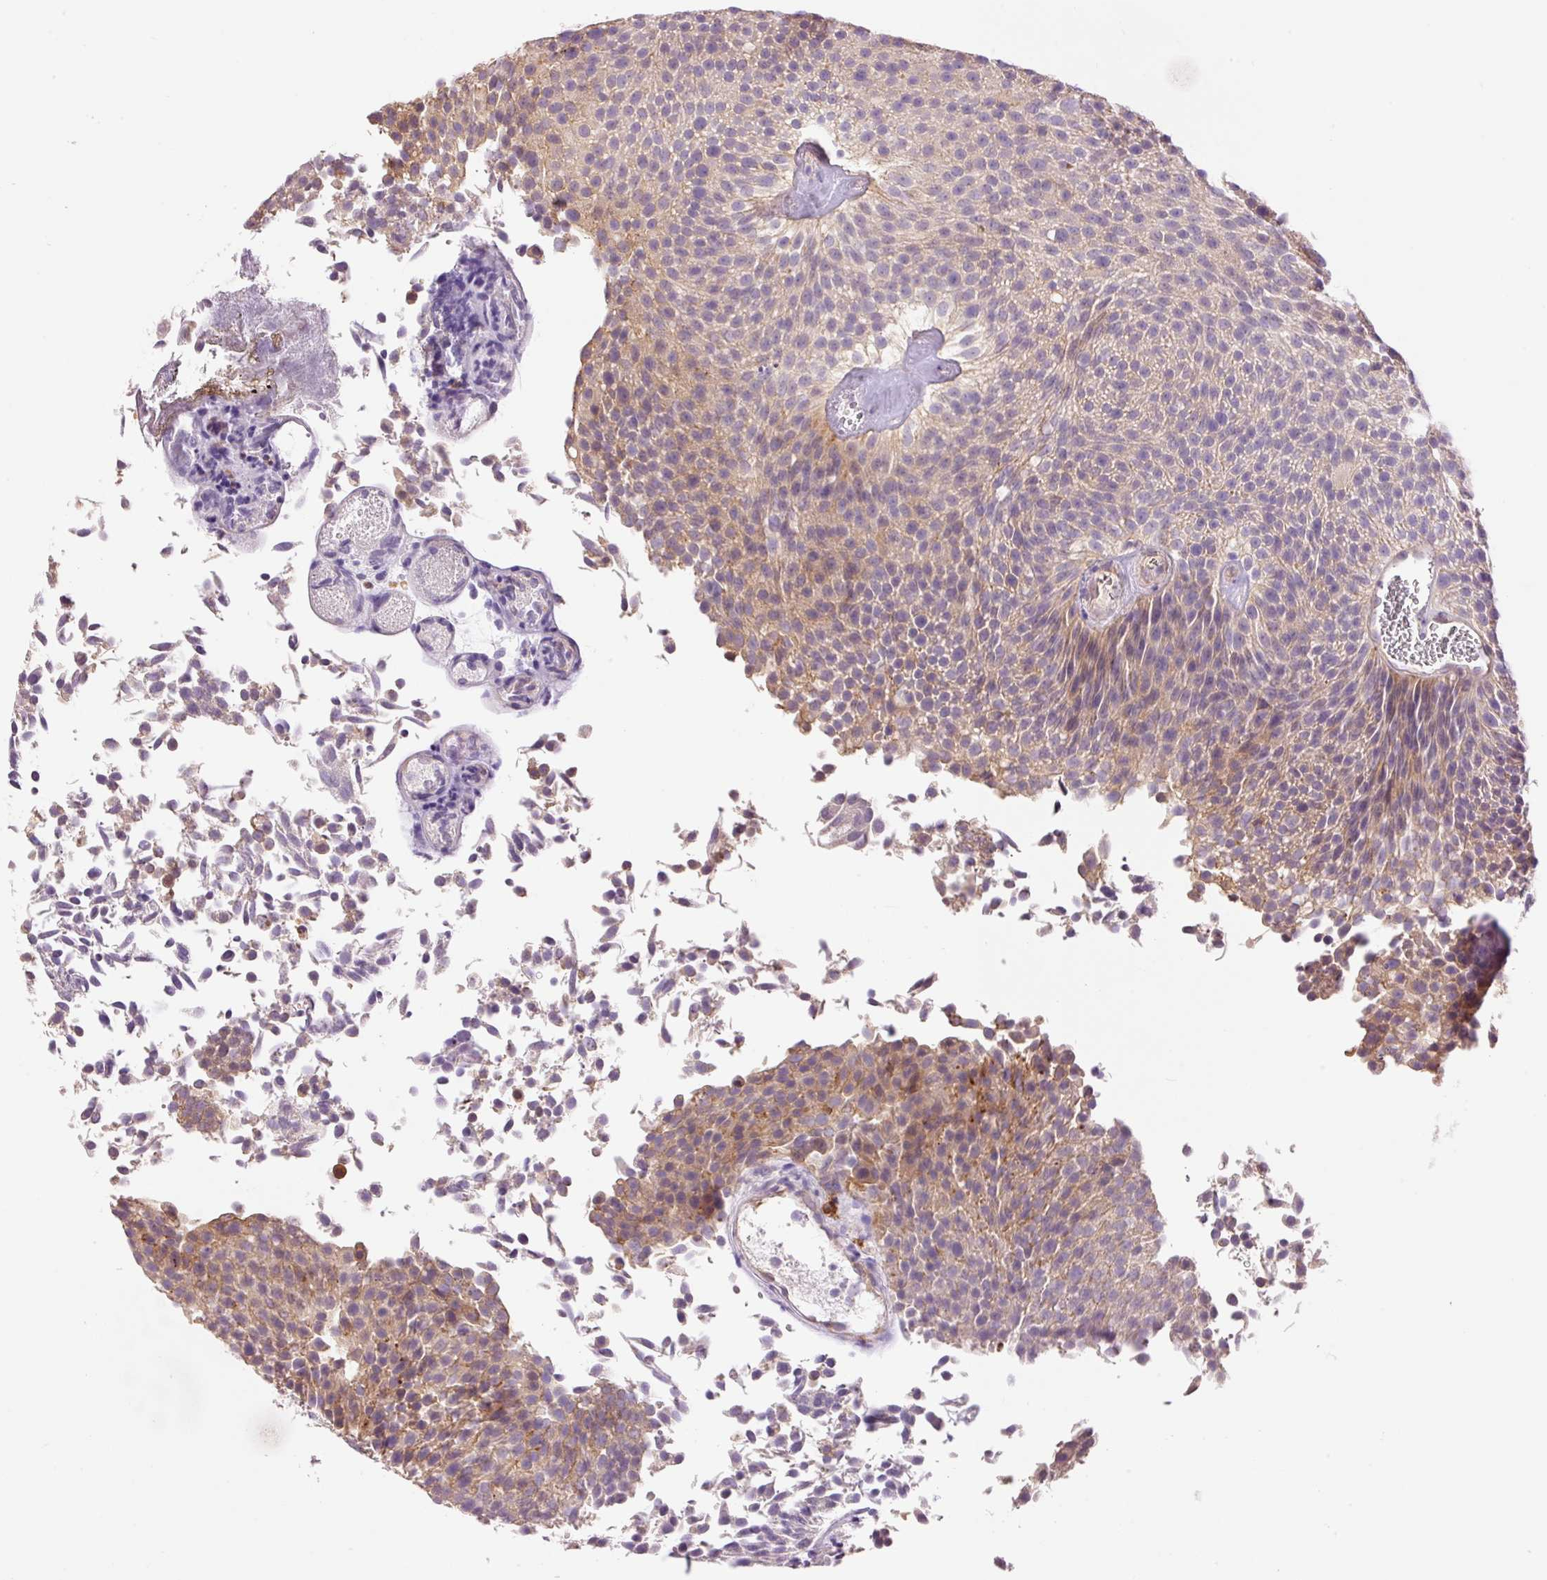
{"staining": {"intensity": "weak", "quantity": "25%-75%", "location": "cytoplasmic/membranous"}, "tissue": "urothelial cancer", "cell_type": "Tumor cells", "image_type": "cancer", "snomed": [{"axis": "morphology", "description": "Urothelial carcinoma, Low grade"}, {"axis": "topography", "description": "Urinary bladder"}], "caption": "IHC image of urothelial cancer stained for a protein (brown), which reveals low levels of weak cytoplasmic/membranous positivity in approximately 25%-75% of tumor cells.", "gene": "PNPLA5", "patient": {"sex": "female", "age": 79}}